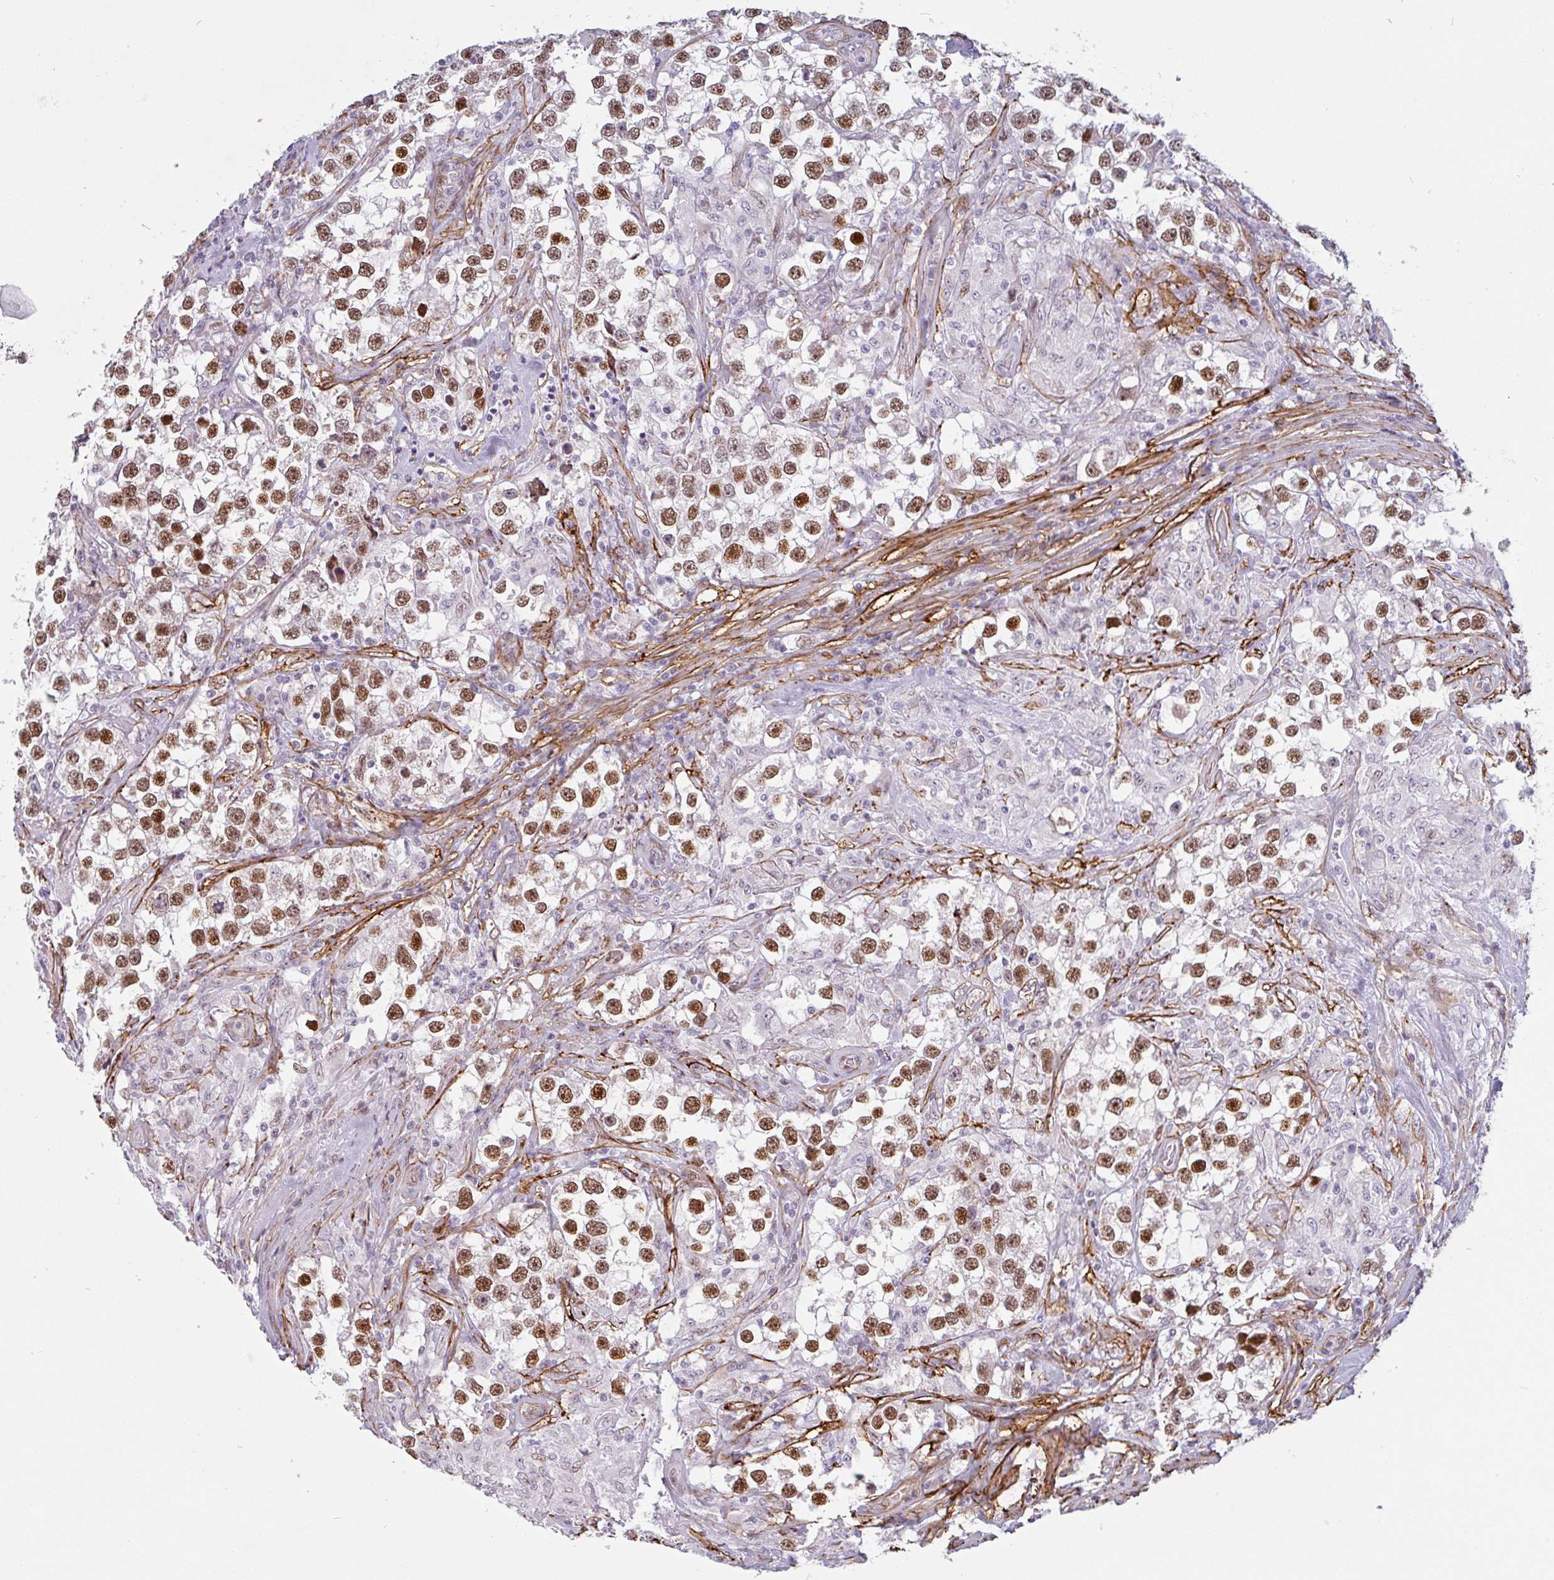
{"staining": {"intensity": "moderate", "quantity": ">75%", "location": "nuclear"}, "tissue": "testis cancer", "cell_type": "Tumor cells", "image_type": "cancer", "snomed": [{"axis": "morphology", "description": "Seminoma, NOS"}, {"axis": "topography", "description": "Testis"}], "caption": "Testis cancer (seminoma) stained with IHC shows moderate nuclear positivity in approximately >75% of tumor cells.", "gene": "TMEM119", "patient": {"sex": "male", "age": 46}}